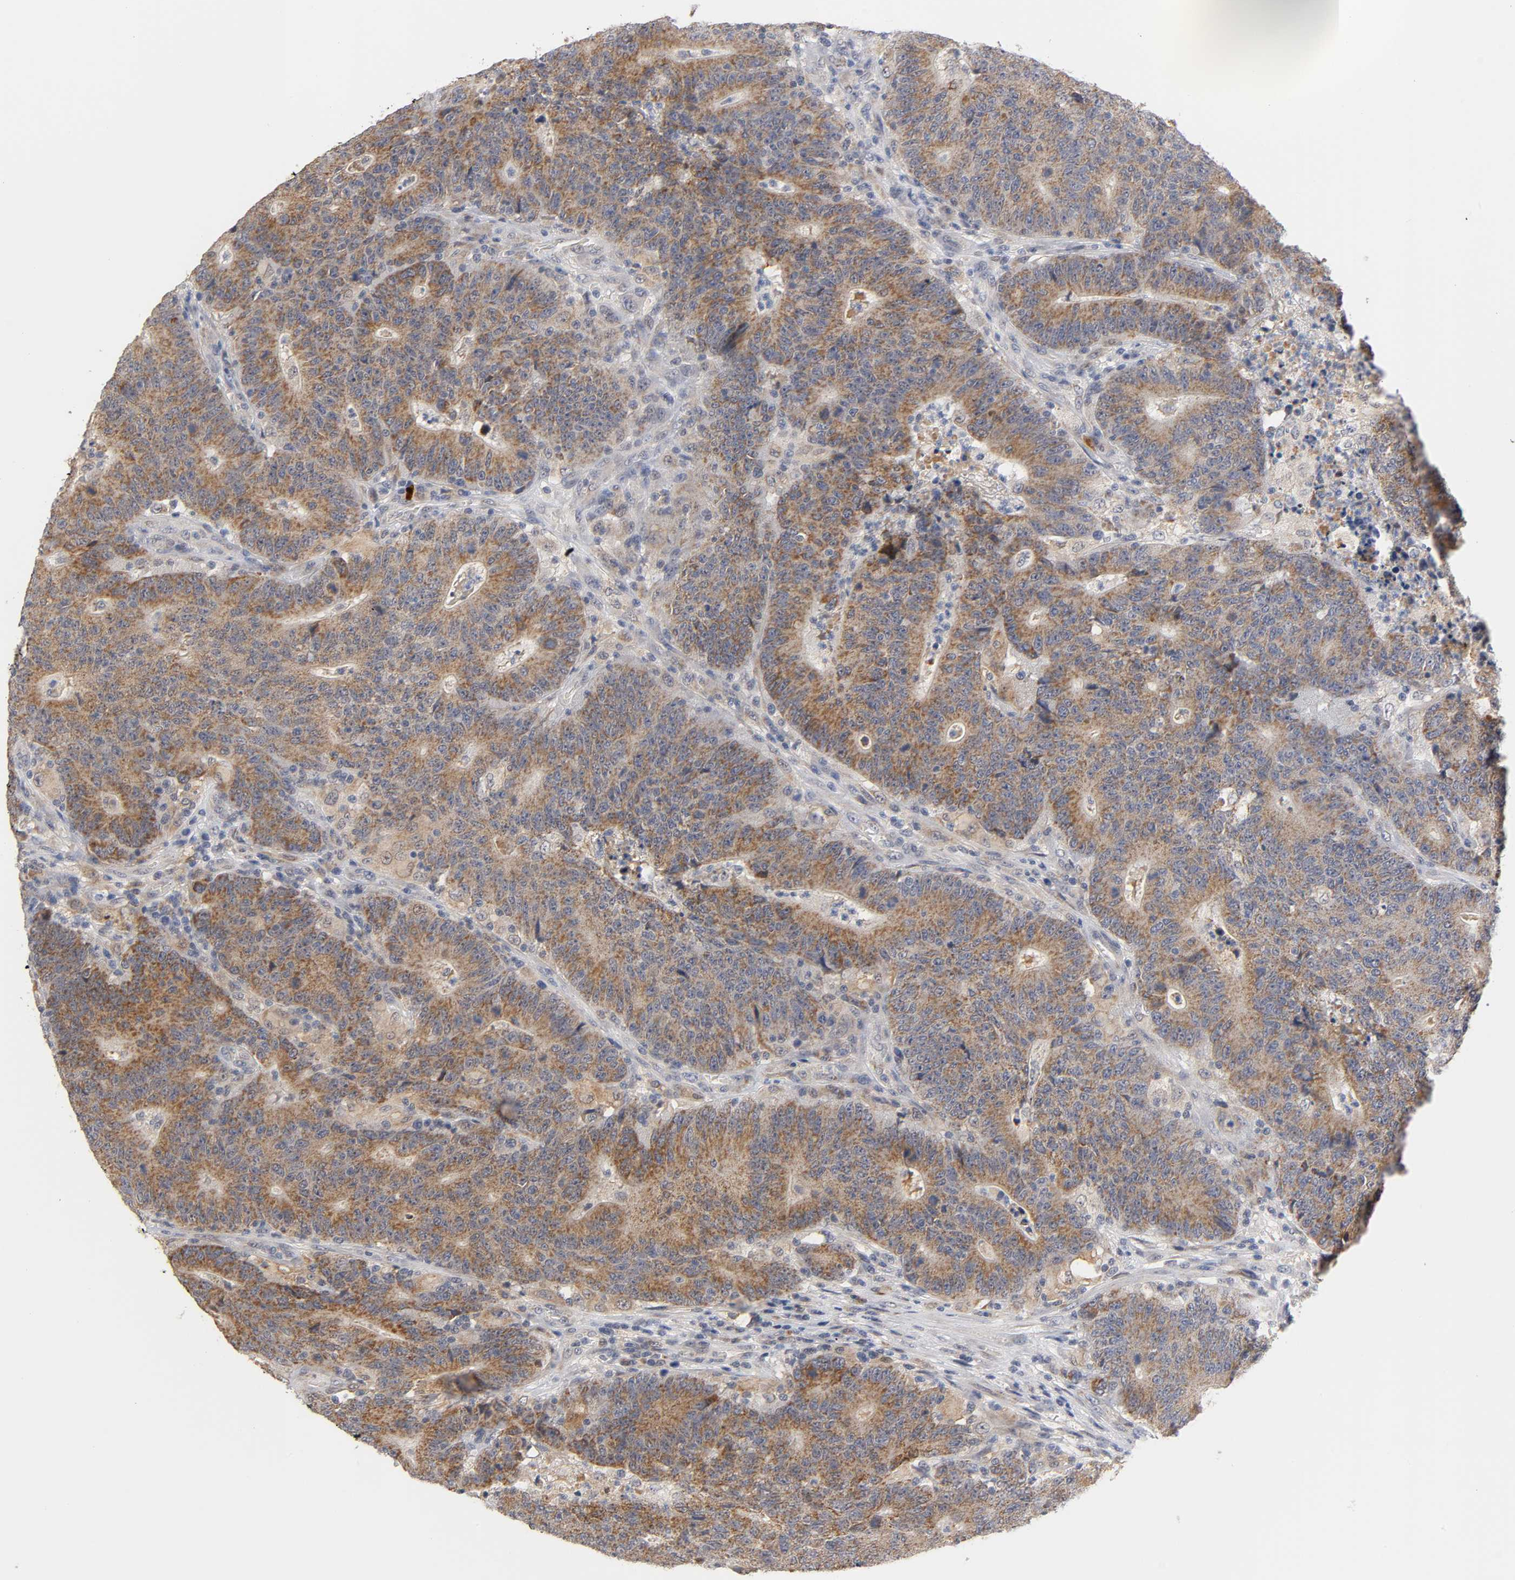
{"staining": {"intensity": "moderate", "quantity": ">75%", "location": "cytoplasmic/membranous"}, "tissue": "colorectal cancer", "cell_type": "Tumor cells", "image_type": "cancer", "snomed": [{"axis": "morphology", "description": "Normal tissue, NOS"}, {"axis": "morphology", "description": "Adenocarcinoma, NOS"}, {"axis": "topography", "description": "Colon"}], "caption": "Moderate cytoplasmic/membranous staining for a protein is present in approximately >75% of tumor cells of colorectal cancer using immunohistochemistry (IHC).", "gene": "GSTZ1", "patient": {"sex": "female", "age": 75}}